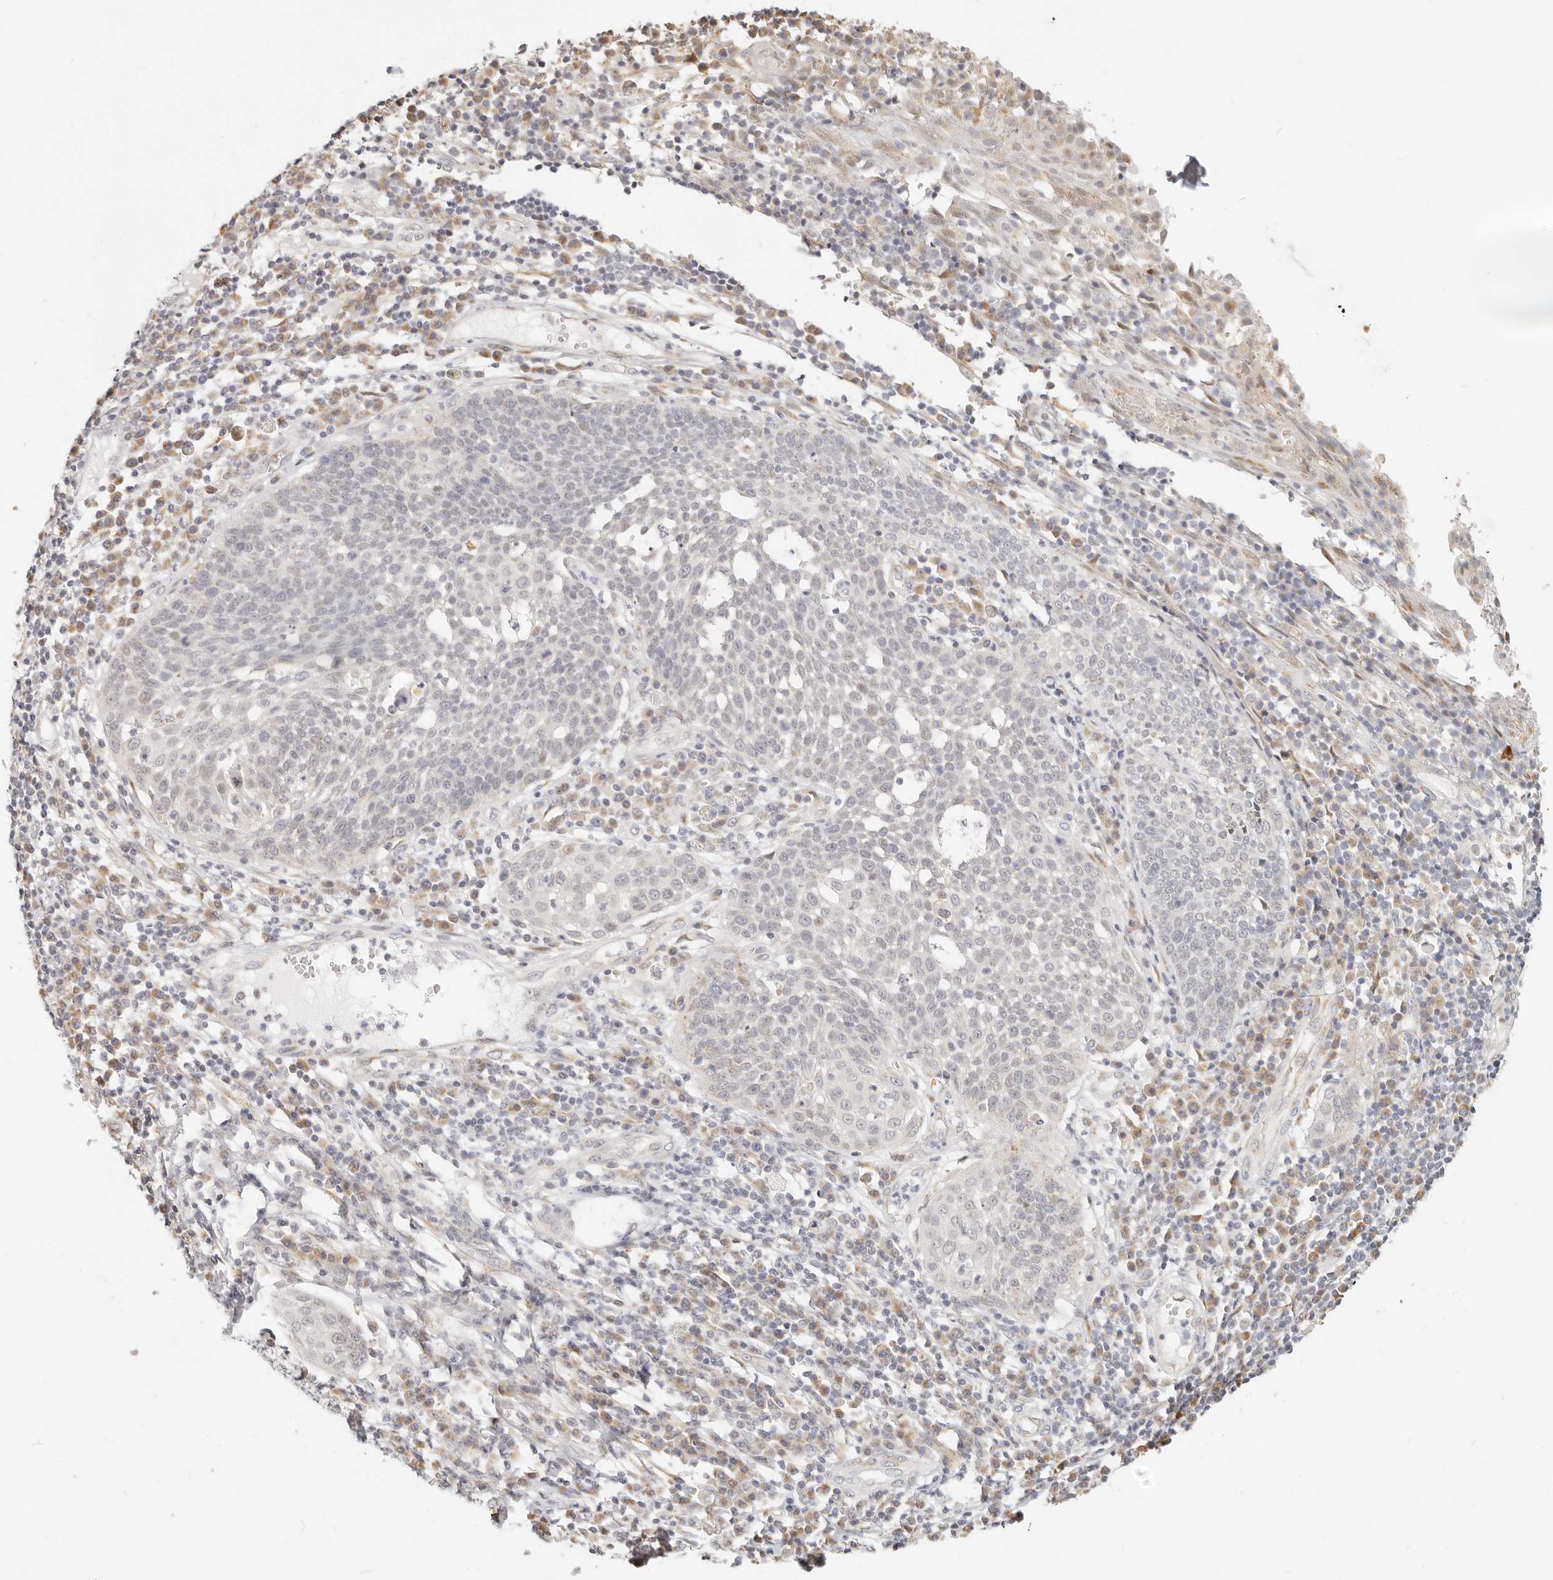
{"staining": {"intensity": "negative", "quantity": "none", "location": "none"}, "tissue": "cervical cancer", "cell_type": "Tumor cells", "image_type": "cancer", "snomed": [{"axis": "morphology", "description": "Squamous cell carcinoma, NOS"}, {"axis": "topography", "description": "Cervix"}], "caption": "Micrograph shows no significant protein expression in tumor cells of cervical cancer.", "gene": "FAM20B", "patient": {"sex": "female", "age": 34}}